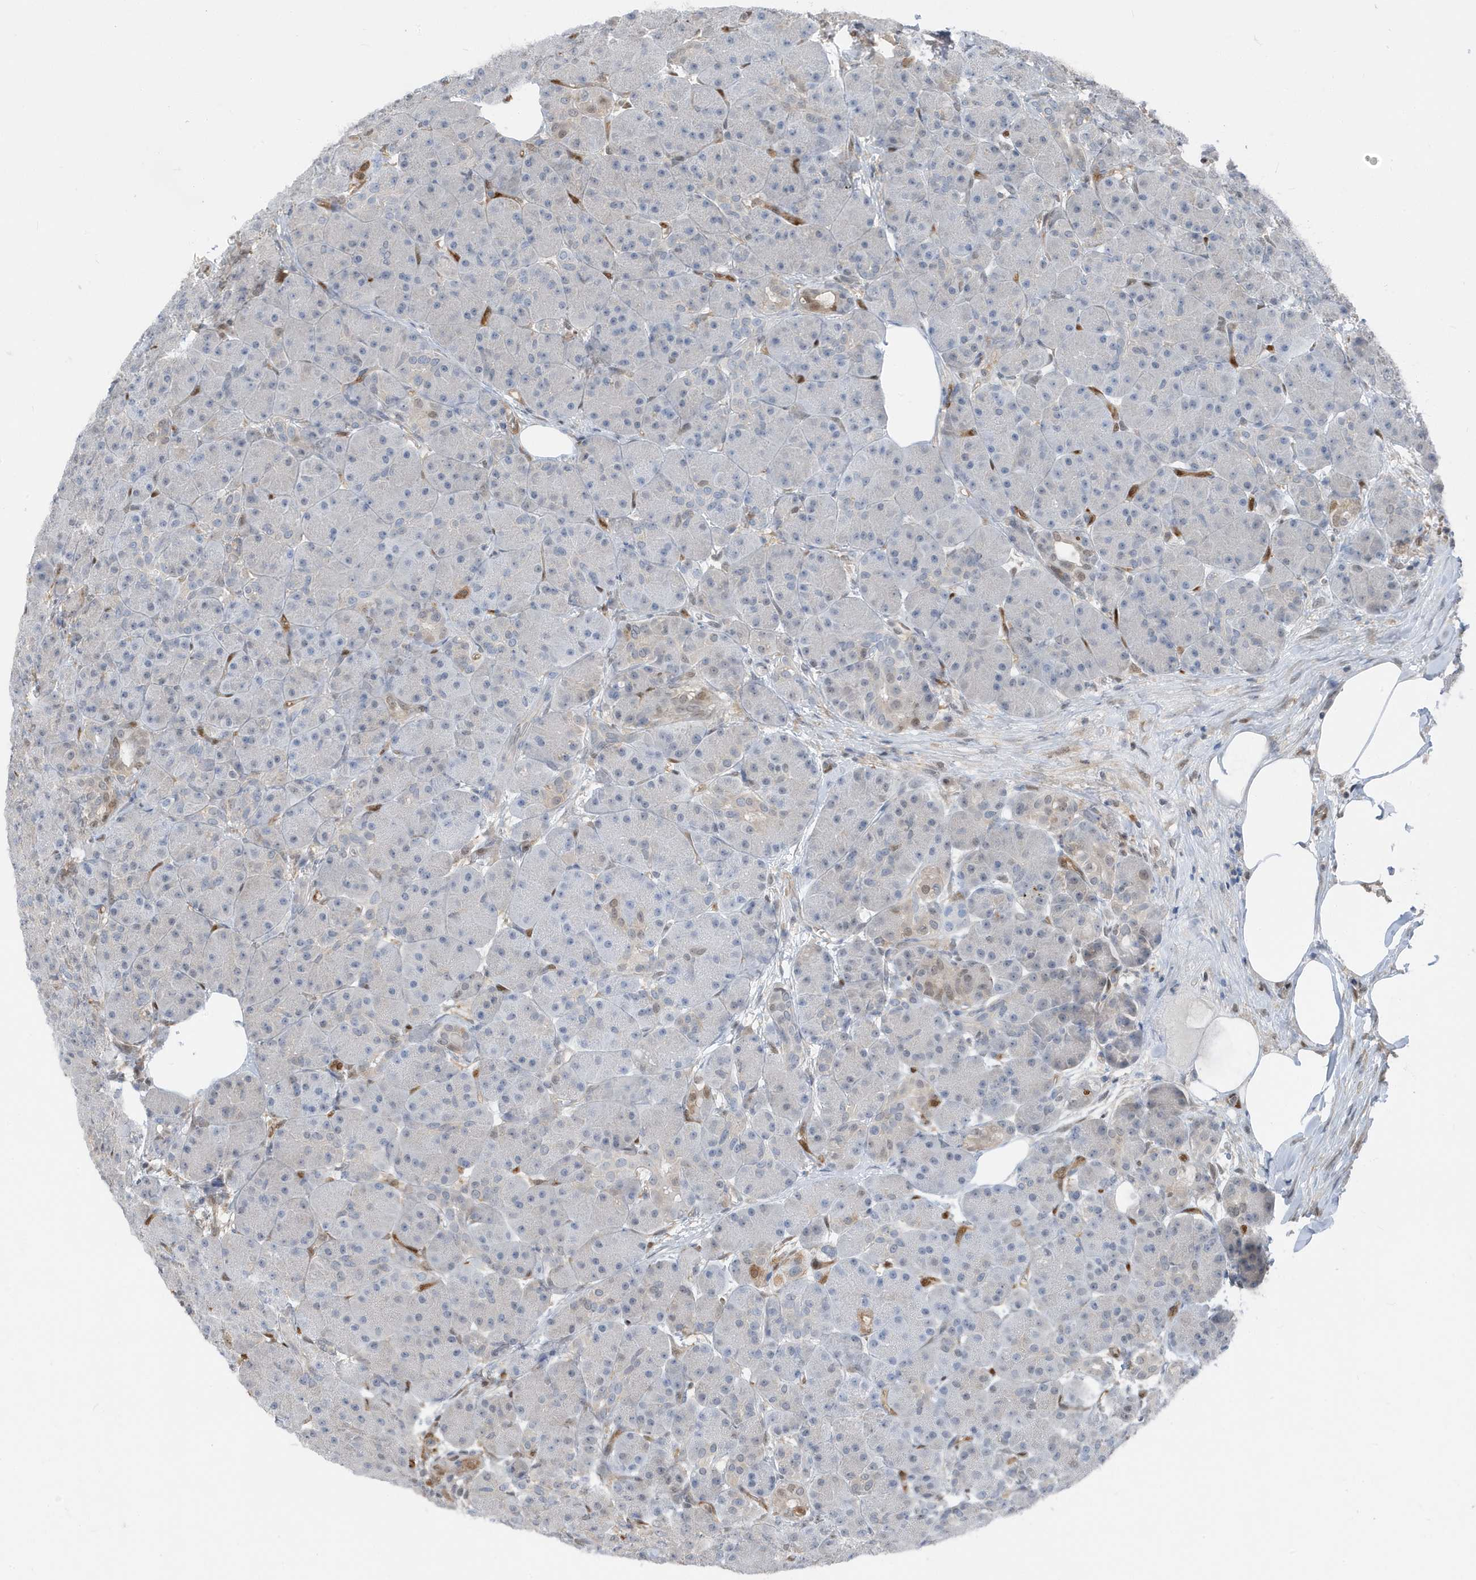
{"staining": {"intensity": "weak", "quantity": "<25%", "location": "nuclear"}, "tissue": "pancreas", "cell_type": "Exocrine glandular cells", "image_type": "normal", "snomed": [{"axis": "morphology", "description": "Normal tissue, NOS"}, {"axis": "topography", "description": "Pancreas"}], "caption": "Immunohistochemical staining of benign pancreas reveals no significant expression in exocrine glandular cells. The staining is performed using DAB (3,3'-diaminobenzidine) brown chromogen with nuclei counter-stained in using hematoxylin.", "gene": "NCOA7", "patient": {"sex": "male", "age": 63}}